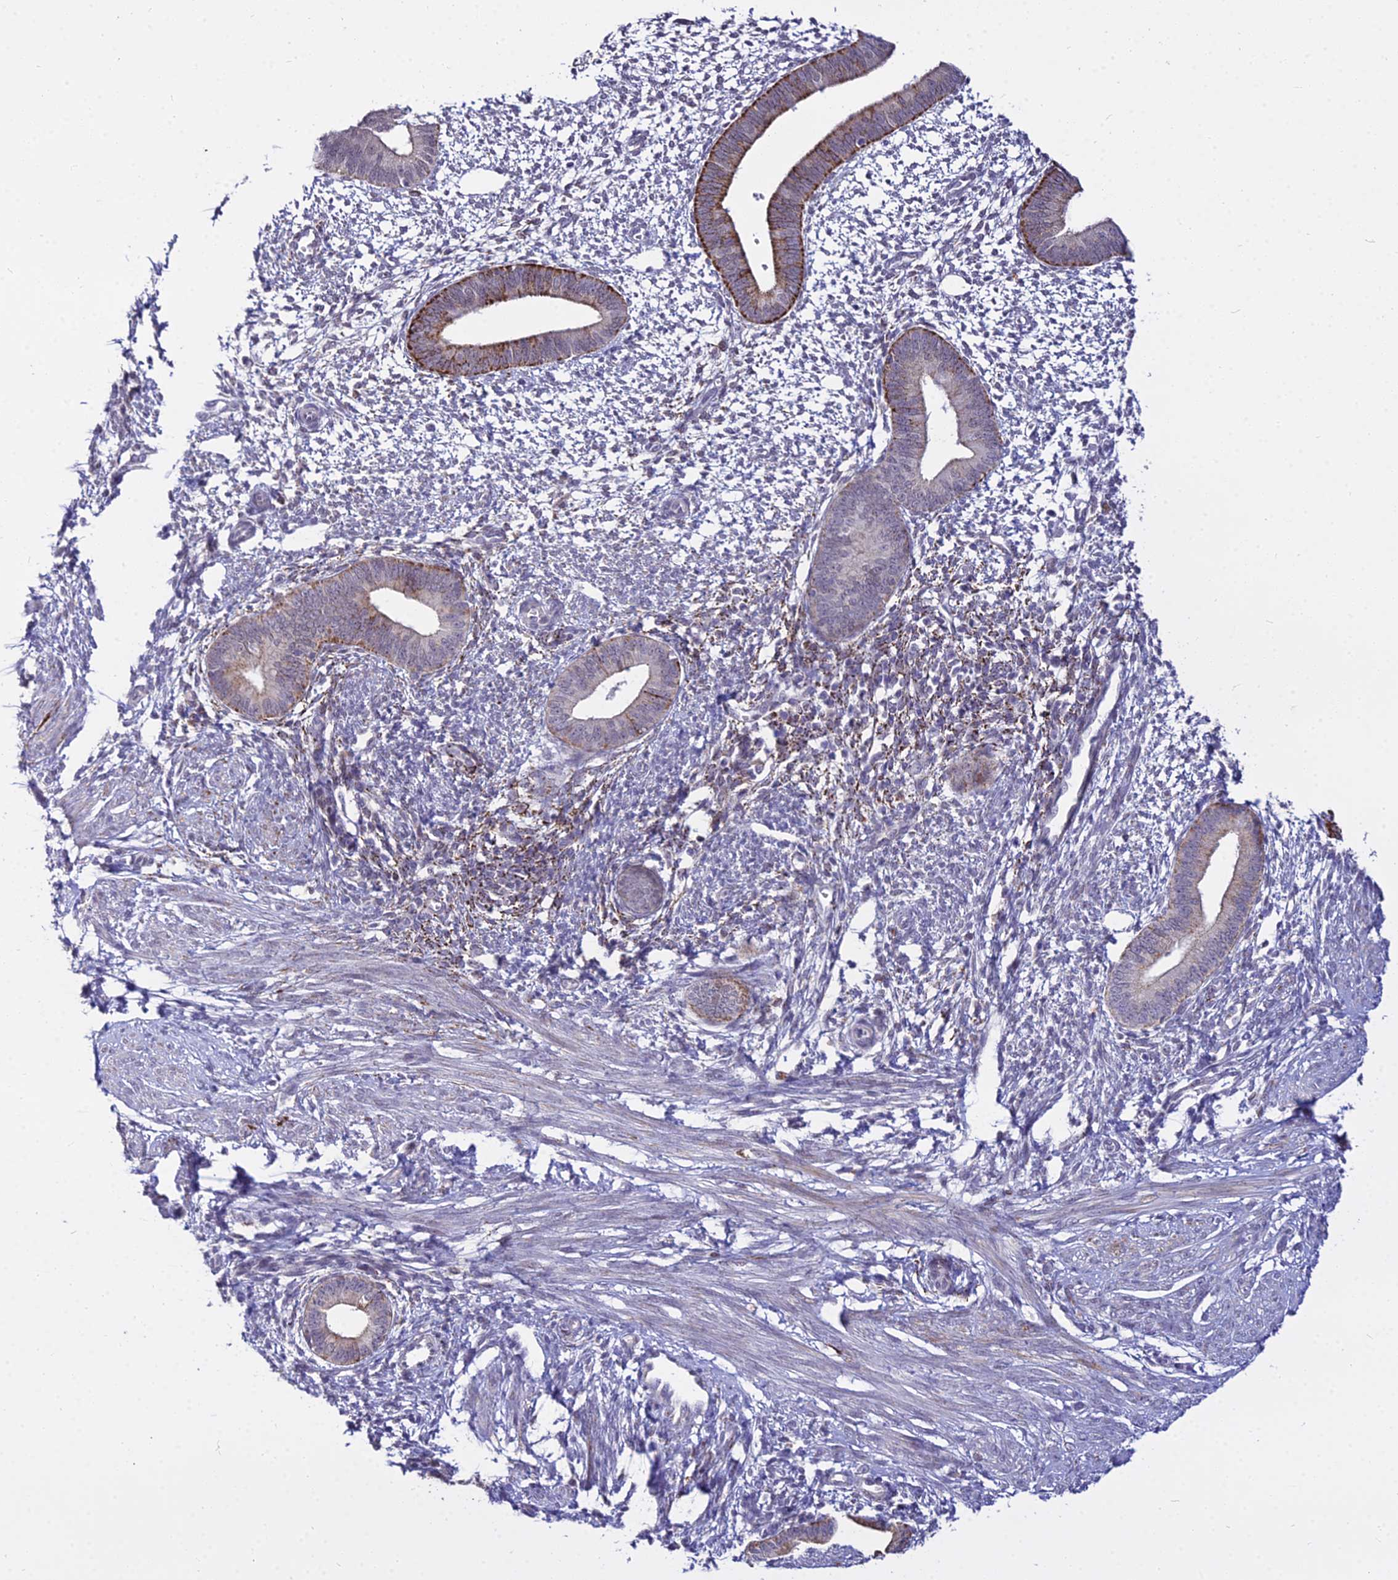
{"staining": {"intensity": "negative", "quantity": "none", "location": "none"}, "tissue": "endometrium", "cell_type": "Cells in endometrial stroma", "image_type": "normal", "snomed": [{"axis": "morphology", "description": "Normal tissue, NOS"}, {"axis": "topography", "description": "Endometrium"}], "caption": "The immunohistochemistry (IHC) micrograph has no significant staining in cells in endometrial stroma of endometrium.", "gene": "C6orf163", "patient": {"sex": "female", "age": 46}}